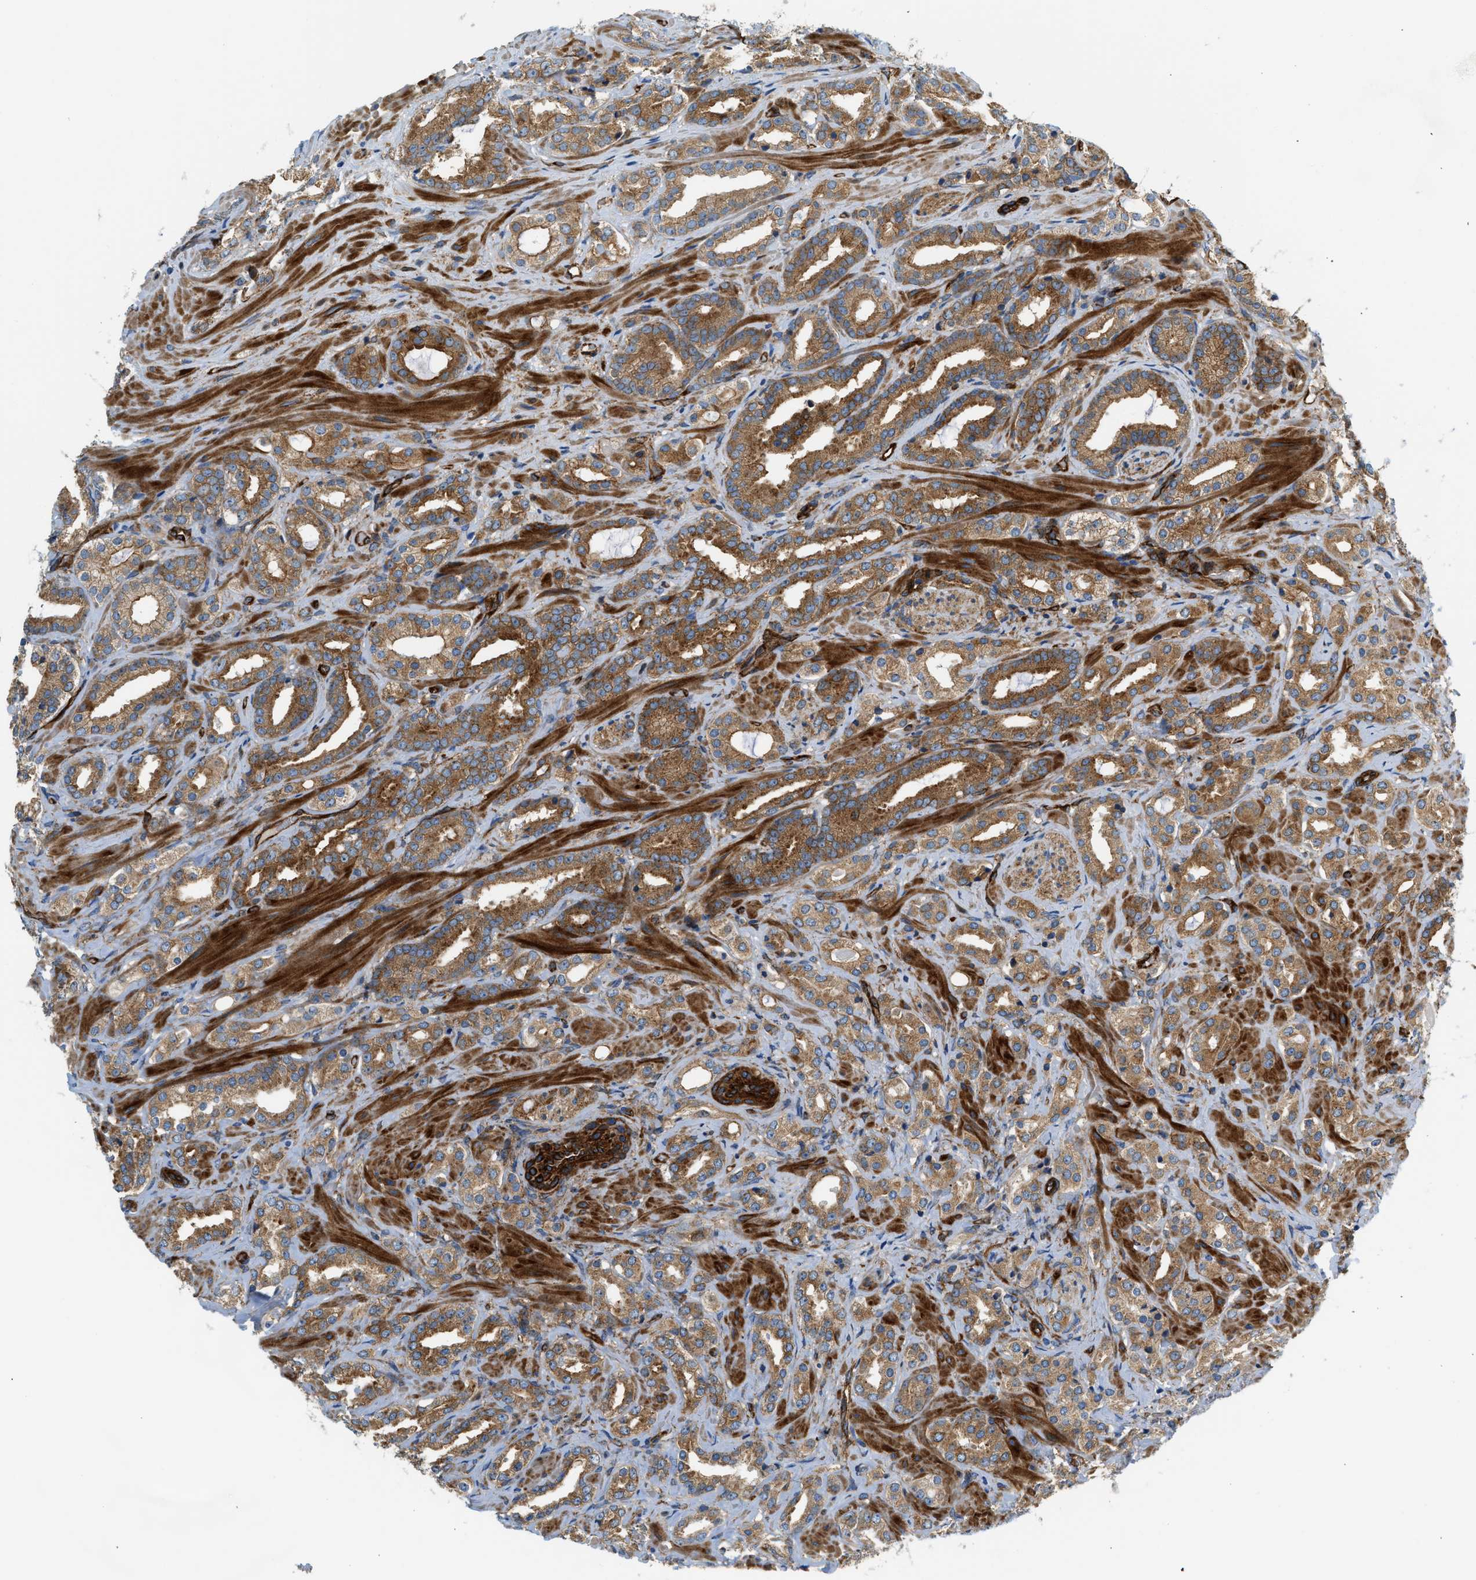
{"staining": {"intensity": "moderate", "quantity": ">75%", "location": "cytoplasmic/membranous"}, "tissue": "prostate cancer", "cell_type": "Tumor cells", "image_type": "cancer", "snomed": [{"axis": "morphology", "description": "Adenocarcinoma, High grade"}, {"axis": "topography", "description": "Prostate"}], "caption": "Tumor cells display moderate cytoplasmic/membranous expression in about >75% of cells in prostate adenocarcinoma (high-grade).", "gene": "HIP1", "patient": {"sex": "male", "age": 64}}